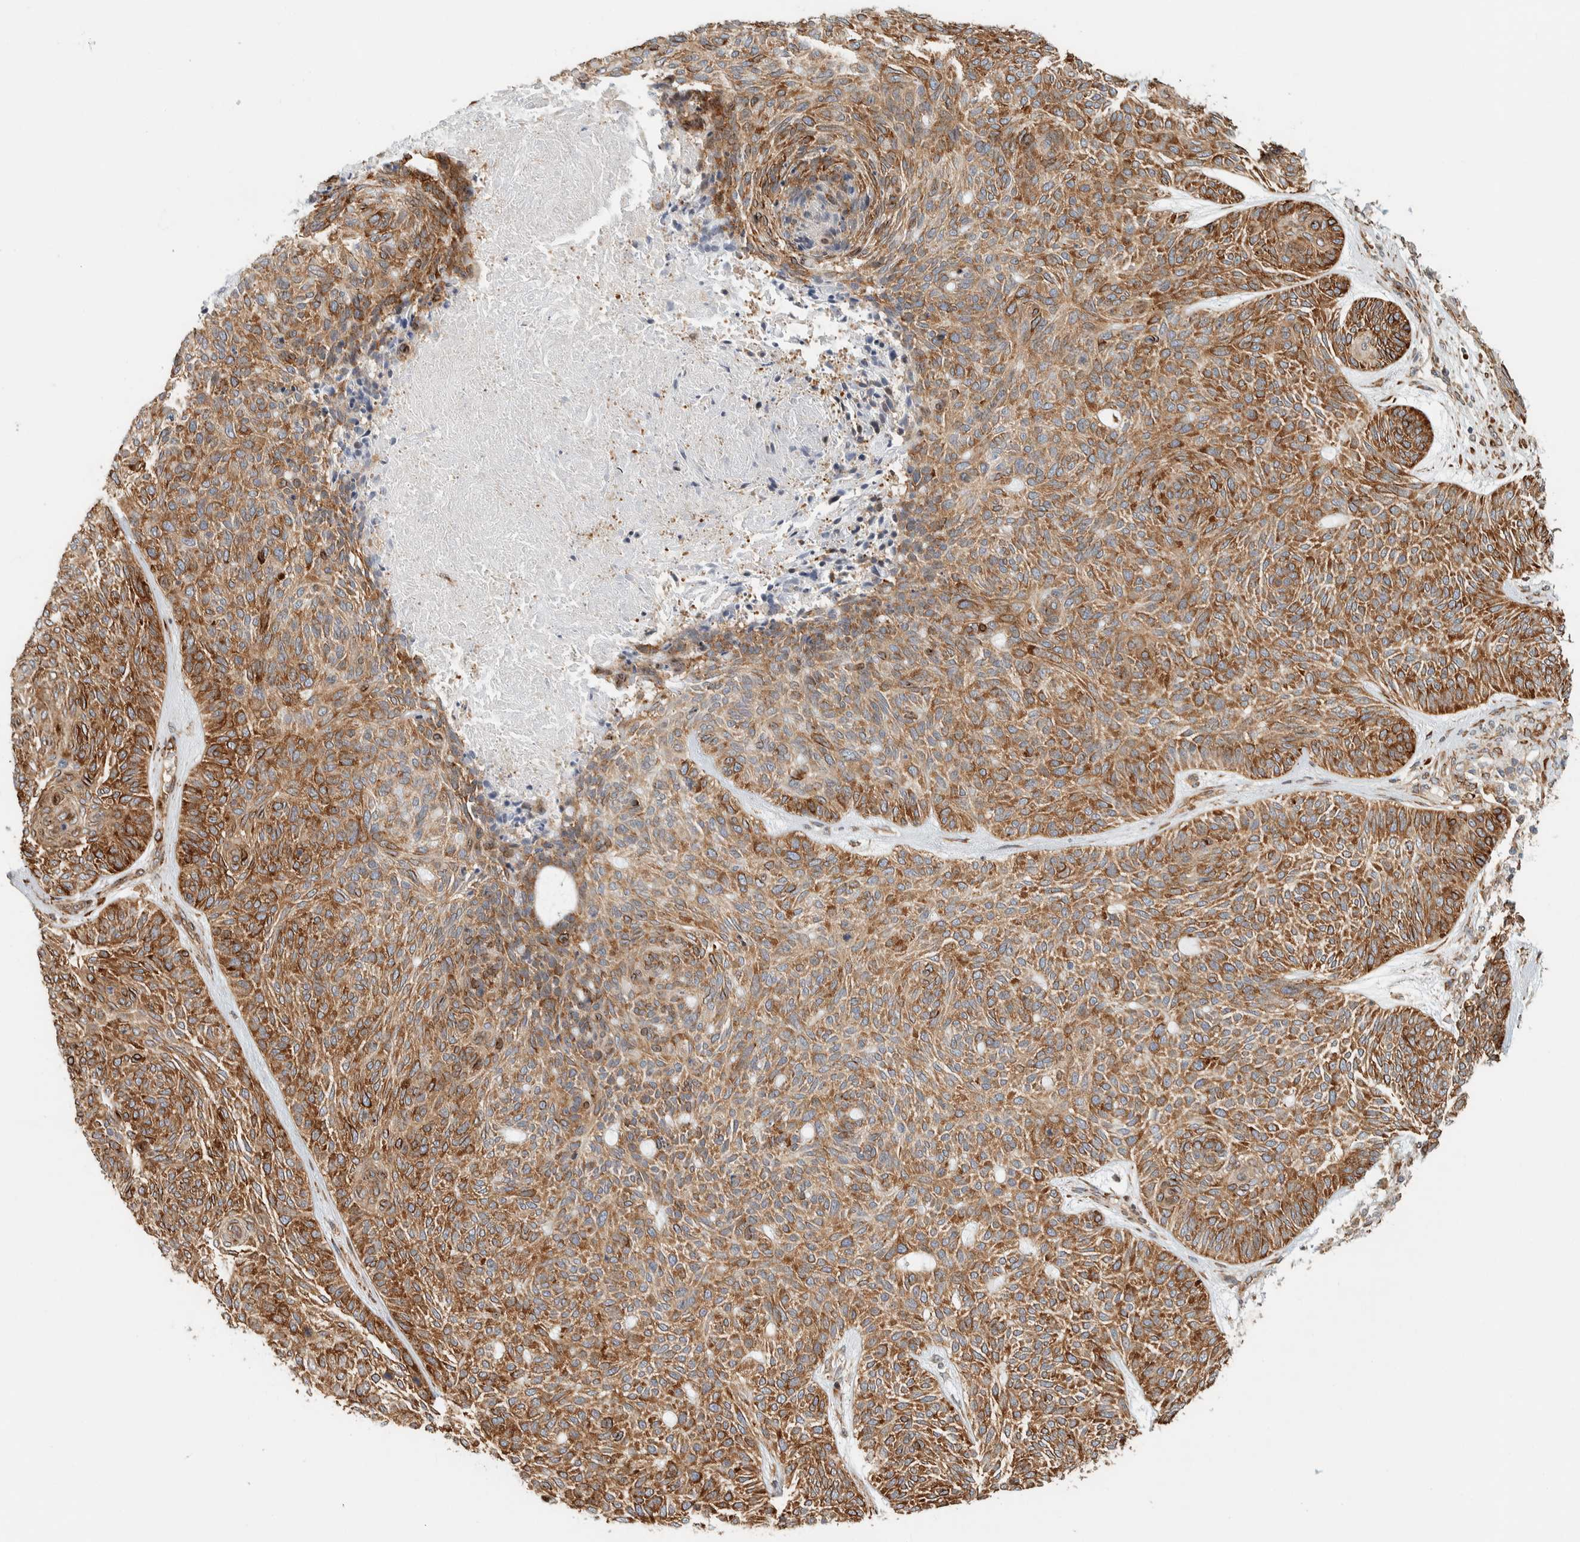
{"staining": {"intensity": "strong", "quantity": ">75%", "location": "cytoplasmic/membranous"}, "tissue": "skin cancer", "cell_type": "Tumor cells", "image_type": "cancer", "snomed": [{"axis": "morphology", "description": "Basal cell carcinoma"}, {"axis": "topography", "description": "Skin"}], "caption": "Protein analysis of skin basal cell carcinoma tissue shows strong cytoplasmic/membranous staining in about >75% of tumor cells. (brown staining indicates protein expression, while blue staining denotes nuclei).", "gene": "LLGL2", "patient": {"sex": "male", "age": 55}}